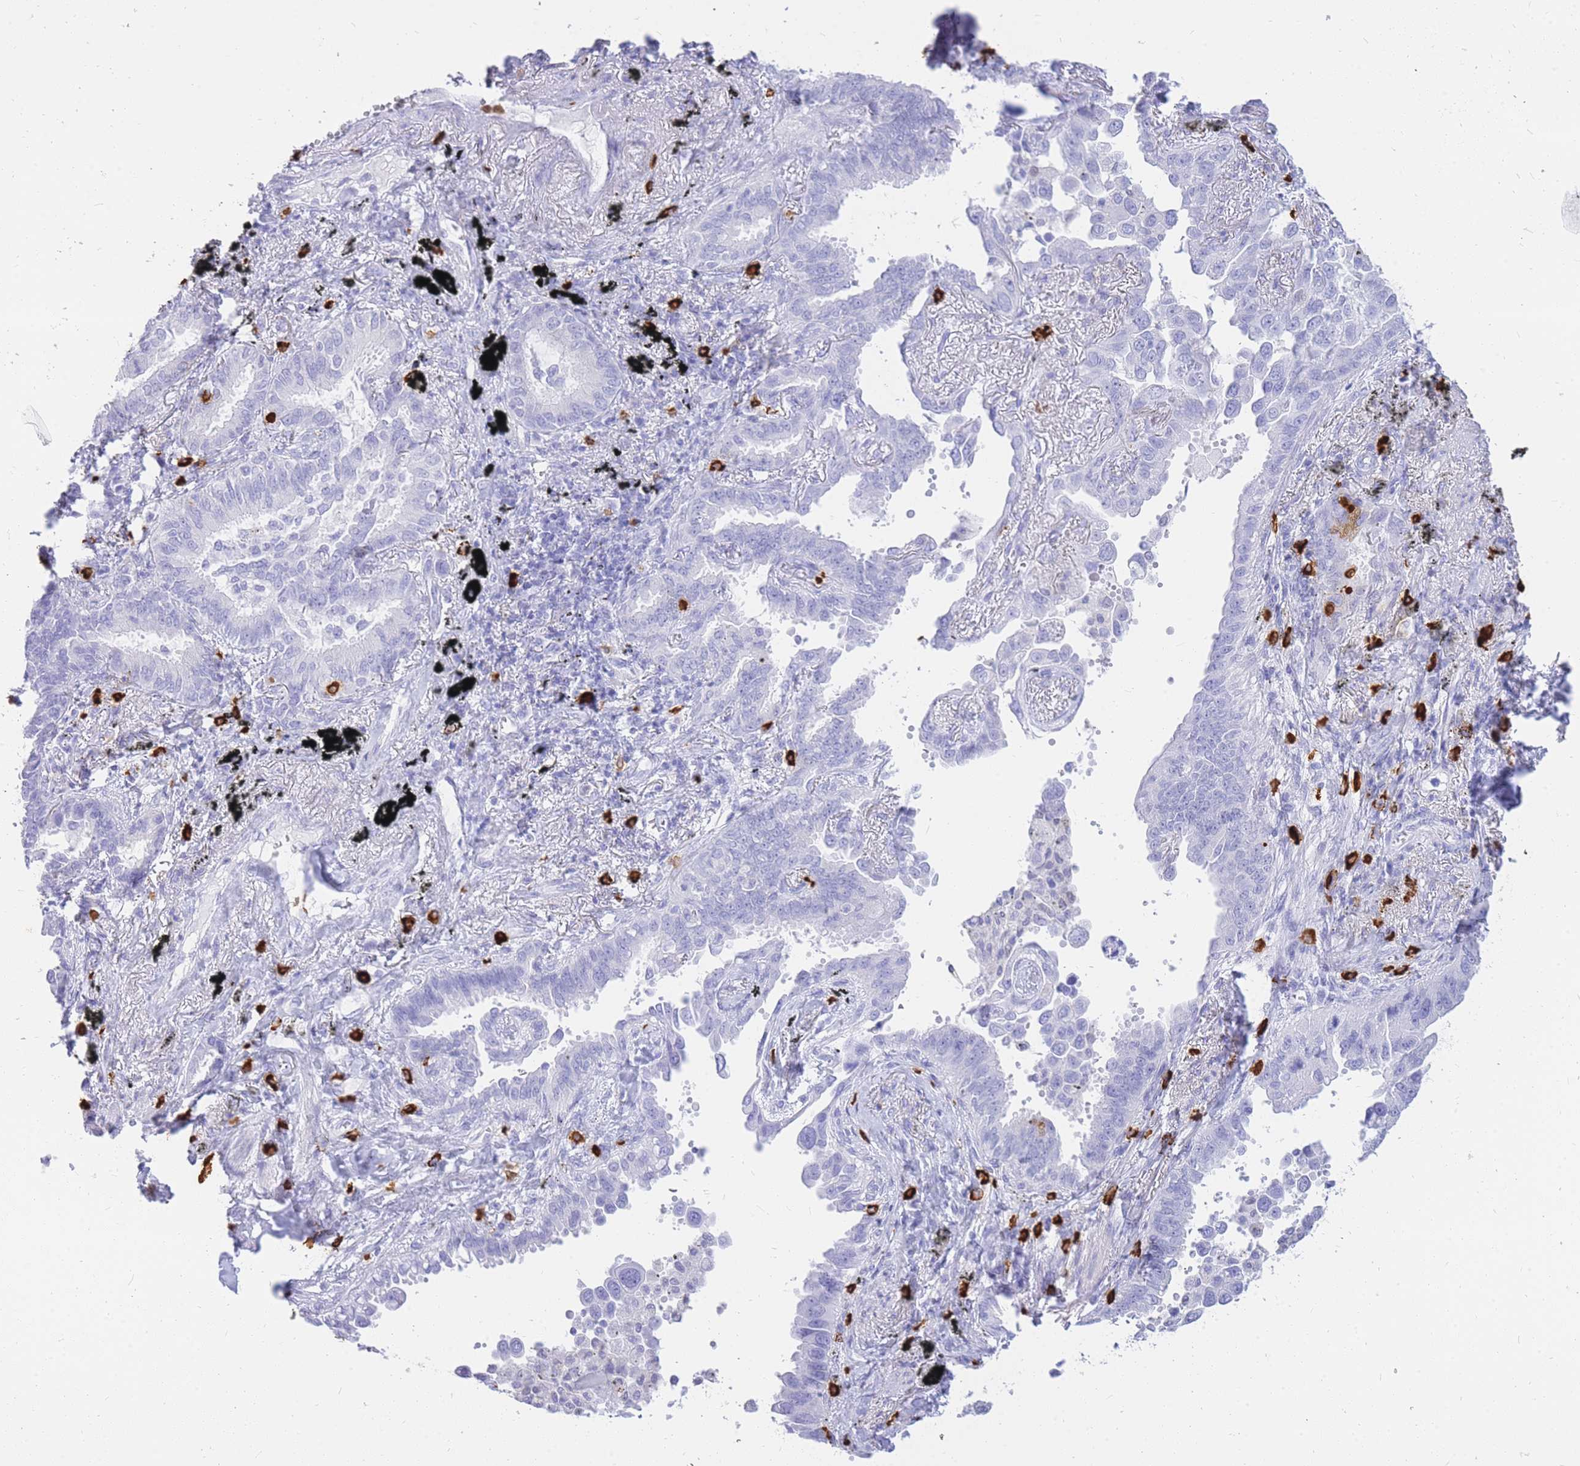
{"staining": {"intensity": "negative", "quantity": "none", "location": "none"}, "tissue": "lung cancer", "cell_type": "Tumor cells", "image_type": "cancer", "snomed": [{"axis": "morphology", "description": "Adenocarcinoma, NOS"}, {"axis": "topography", "description": "Lung"}], "caption": "Adenocarcinoma (lung) was stained to show a protein in brown. There is no significant staining in tumor cells.", "gene": "HERC1", "patient": {"sex": "male", "age": 67}}